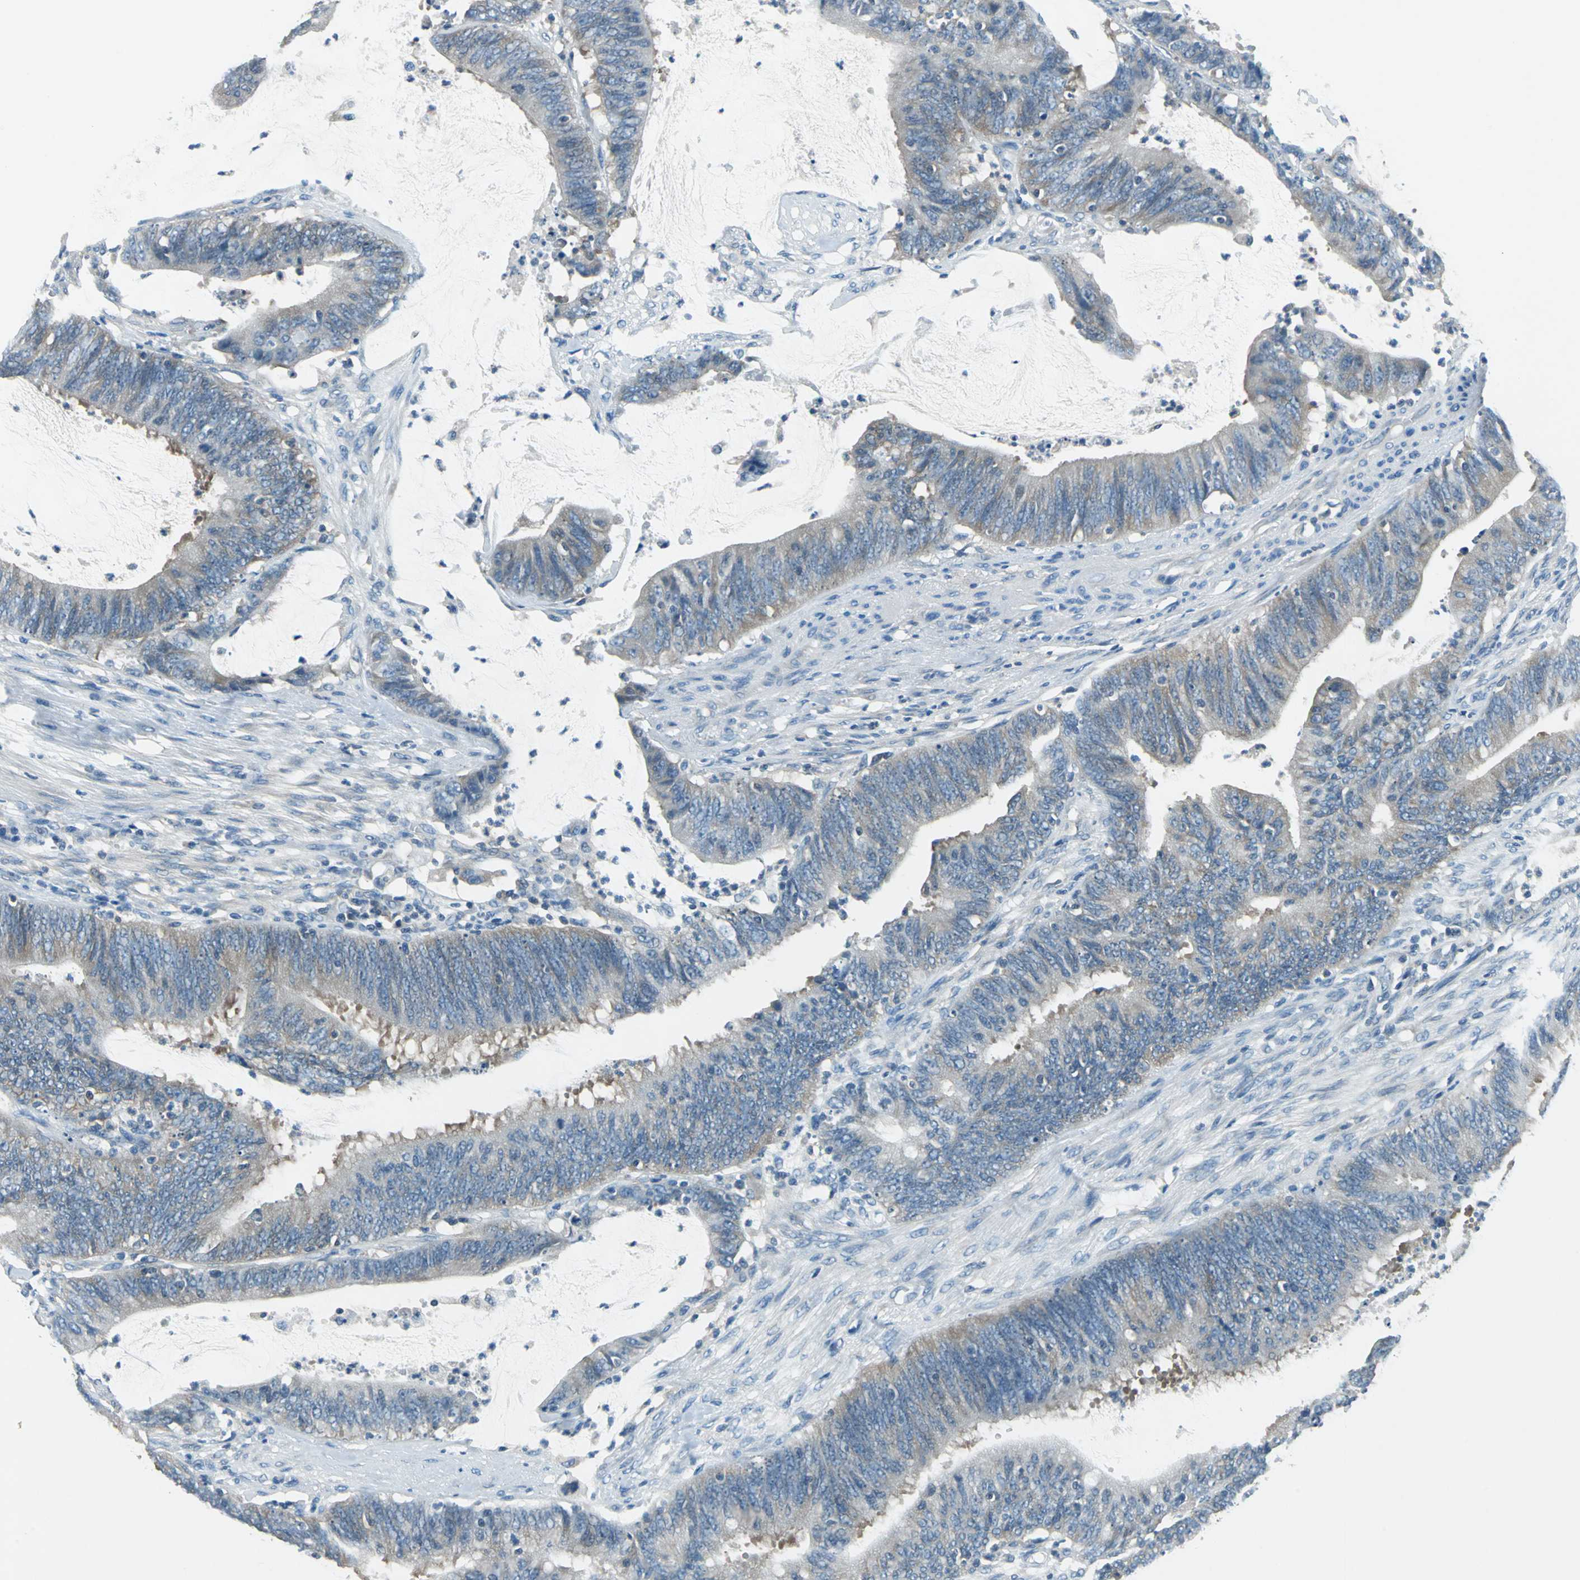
{"staining": {"intensity": "weak", "quantity": "25%-75%", "location": "cytoplasmic/membranous"}, "tissue": "colorectal cancer", "cell_type": "Tumor cells", "image_type": "cancer", "snomed": [{"axis": "morphology", "description": "Adenocarcinoma, NOS"}, {"axis": "topography", "description": "Rectum"}], "caption": "Protein analysis of colorectal cancer tissue demonstrates weak cytoplasmic/membranous staining in about 25%-75% of tumor cells. (DAB (3,3'-diaminobenzidine) IHC with brightfield microscopy, high magnification).", "gene": "PRKCA", "patient": {"sex": "female", "age": 66}}